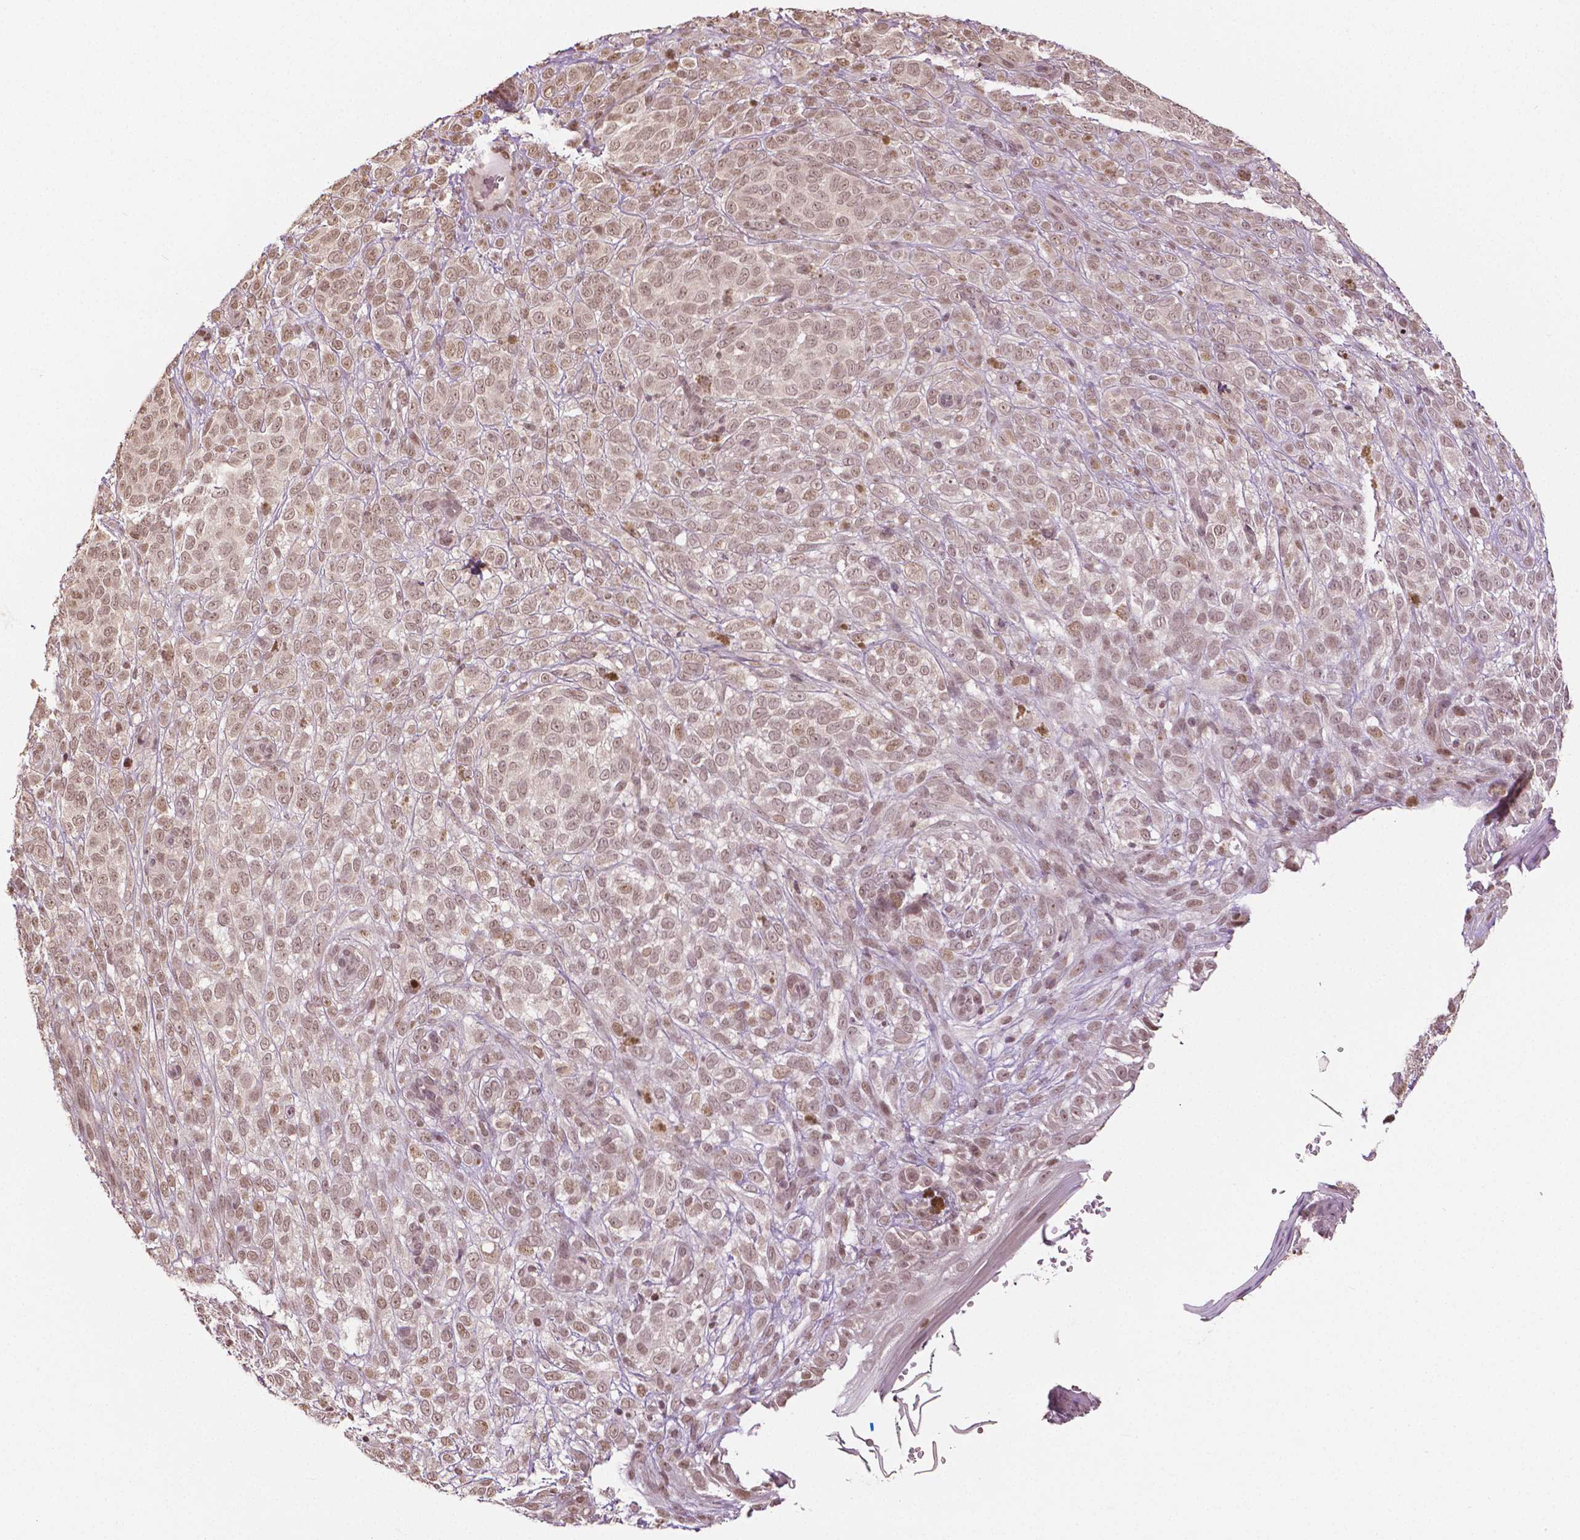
{"staining": {"intensity": "moderate", "quantity": ">75%", "location": "nuclear"}, "tissue": "melanoma", "cell_type": "Tumor cells", "image_type": "cancer", "snomed": [{"axis": "morphology", "description": "Malignant melanoma, NOS"}, {"axis": "topography", "description": "Skin"}], "caption": "Protein expression analysis of human melanoma reveals moderate nuclear positivity in approximately >75% of tumor cells.", "gene": "DEK", "patient": {"sex": "female", "age": 86}}